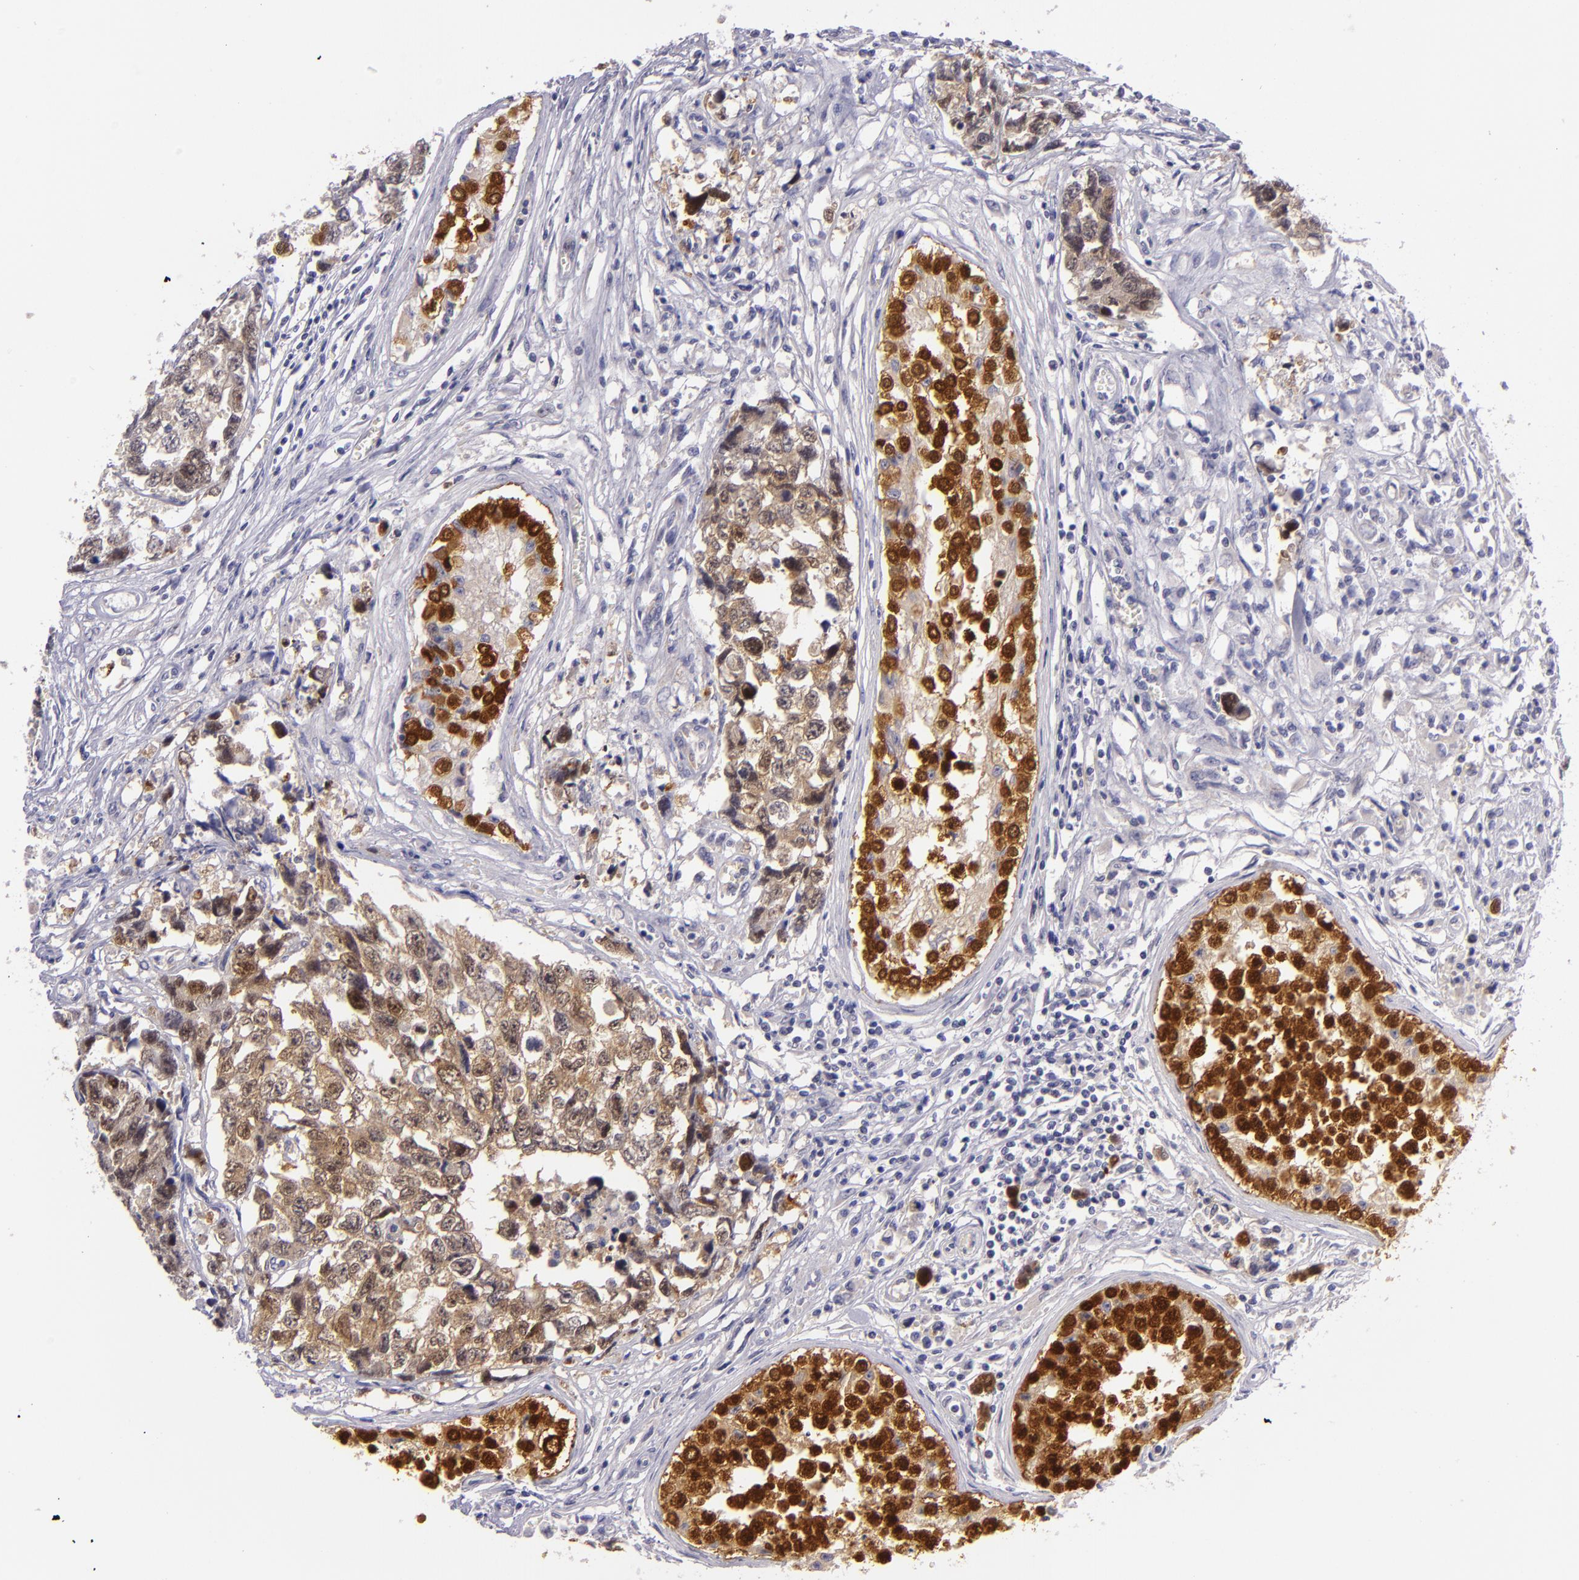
{"staining": {"intensity": "strong", "quantity": ">75%", "location": "cytoplasmic/membranous,nuclear"}, "tissue": "testis cancer", "cell_type": "Tumor cells", "image_type": "cancer", "snomed": [{"axis": "morphology", "description": "Carcinoma, Embryonal, NOS"}, {"axis": "topography", "description": "Testis"}], "caption": "A high amount of strong cytoplasmic/membranous and nuclear staining is identified in about >75% of tumor cells in embryonal carcinoma (testis) tissue.", "gene": "CSE1L", "patient": {"sex": "male", "age": 31}}